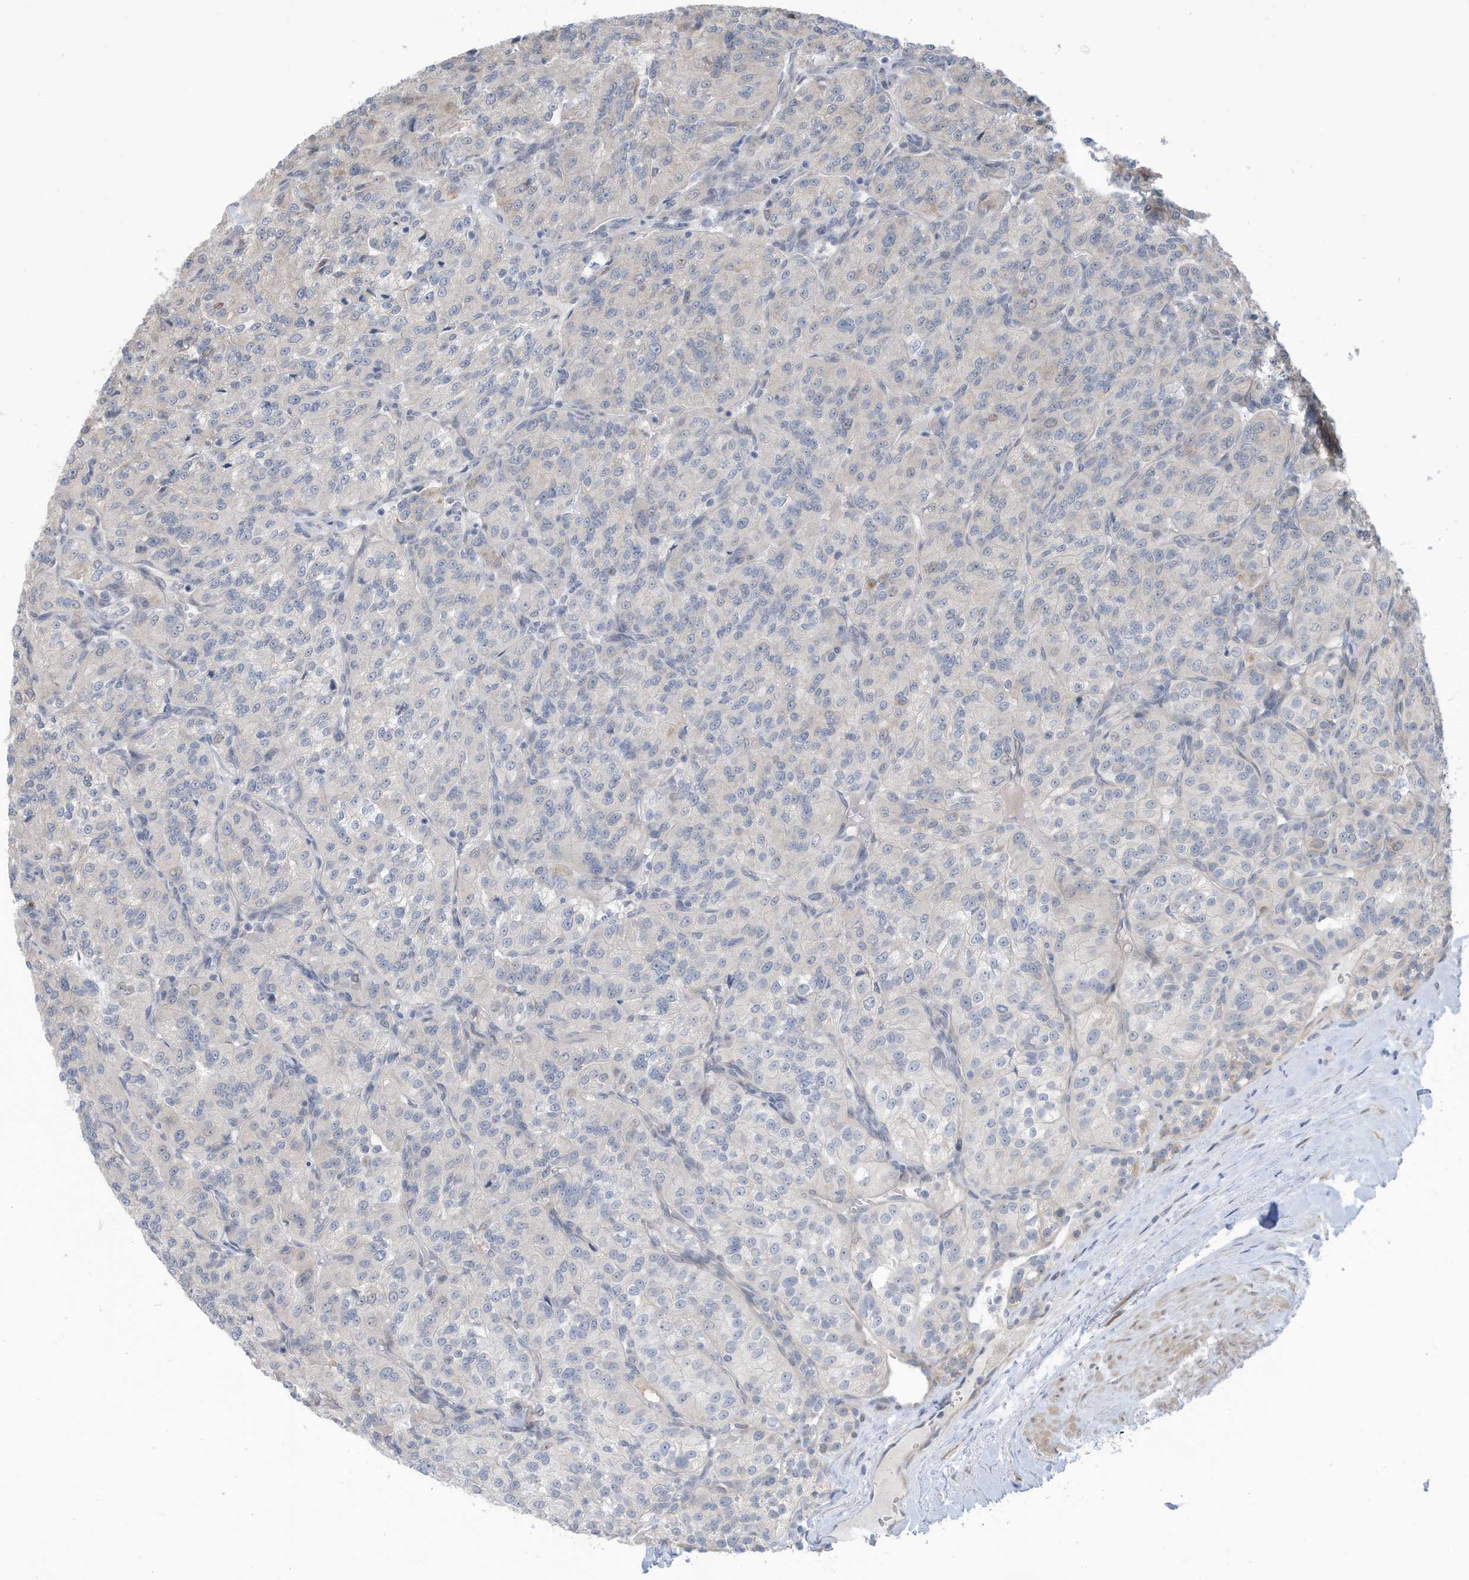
{"staining": {"intensity": "negative", "quantity": "none", "location": "none"}, "tissue": "renal cancer", "cell_type": "Tumor cells", "image_type": "cancer", "snomed": [{"axis": "morphology", "description": "Adenocarcinoma, NOS"}, {"axis": "topography", "description": "Kidney"}], "caption": "An immunohistochemistry micrograph of renal cancer (adenocarcinoma) is shown. There is no staining in tumor cells of renal cancer (adenocarcinoma).", "gene": "ZNF292", "patient": {"sex": "female", "age": 63}}